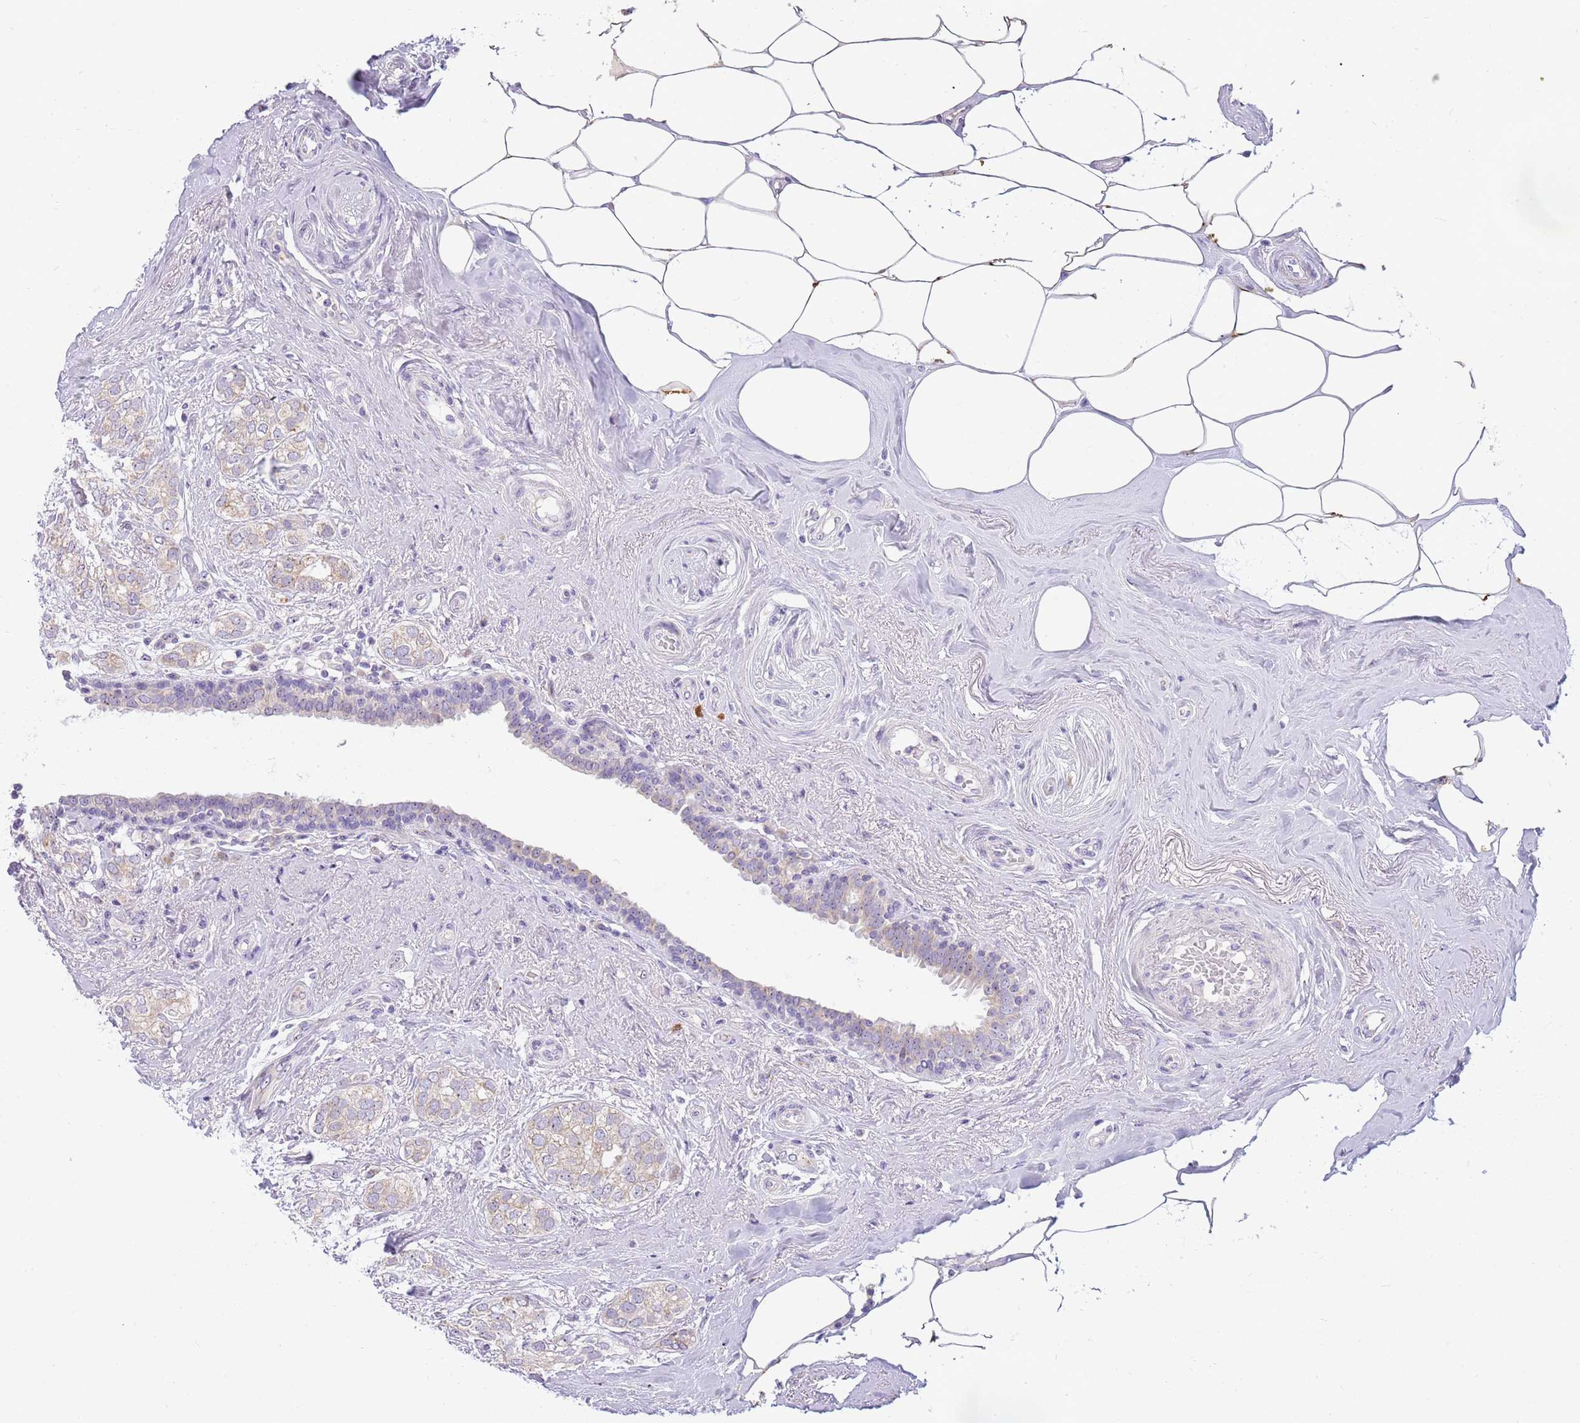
{"staining": {"intensity": "negative", "quantity": "none", "location": "none"}, "tissue": "breast cancer", "cell_type": "Tumor cells", "image_type": "cancer", "snomed": [{"axis": "morphology", "description": "Duct carcinoma"}, {"axis": "topography", "description": "Breast"}], "caption": "Breast cancer (invasive ductal carcinoma) was stained to show a protein in brown. There is no significant positivity in tumor cells.", "gene": "DNAJA3", "patient": {"sex": "female", "age": 73}}